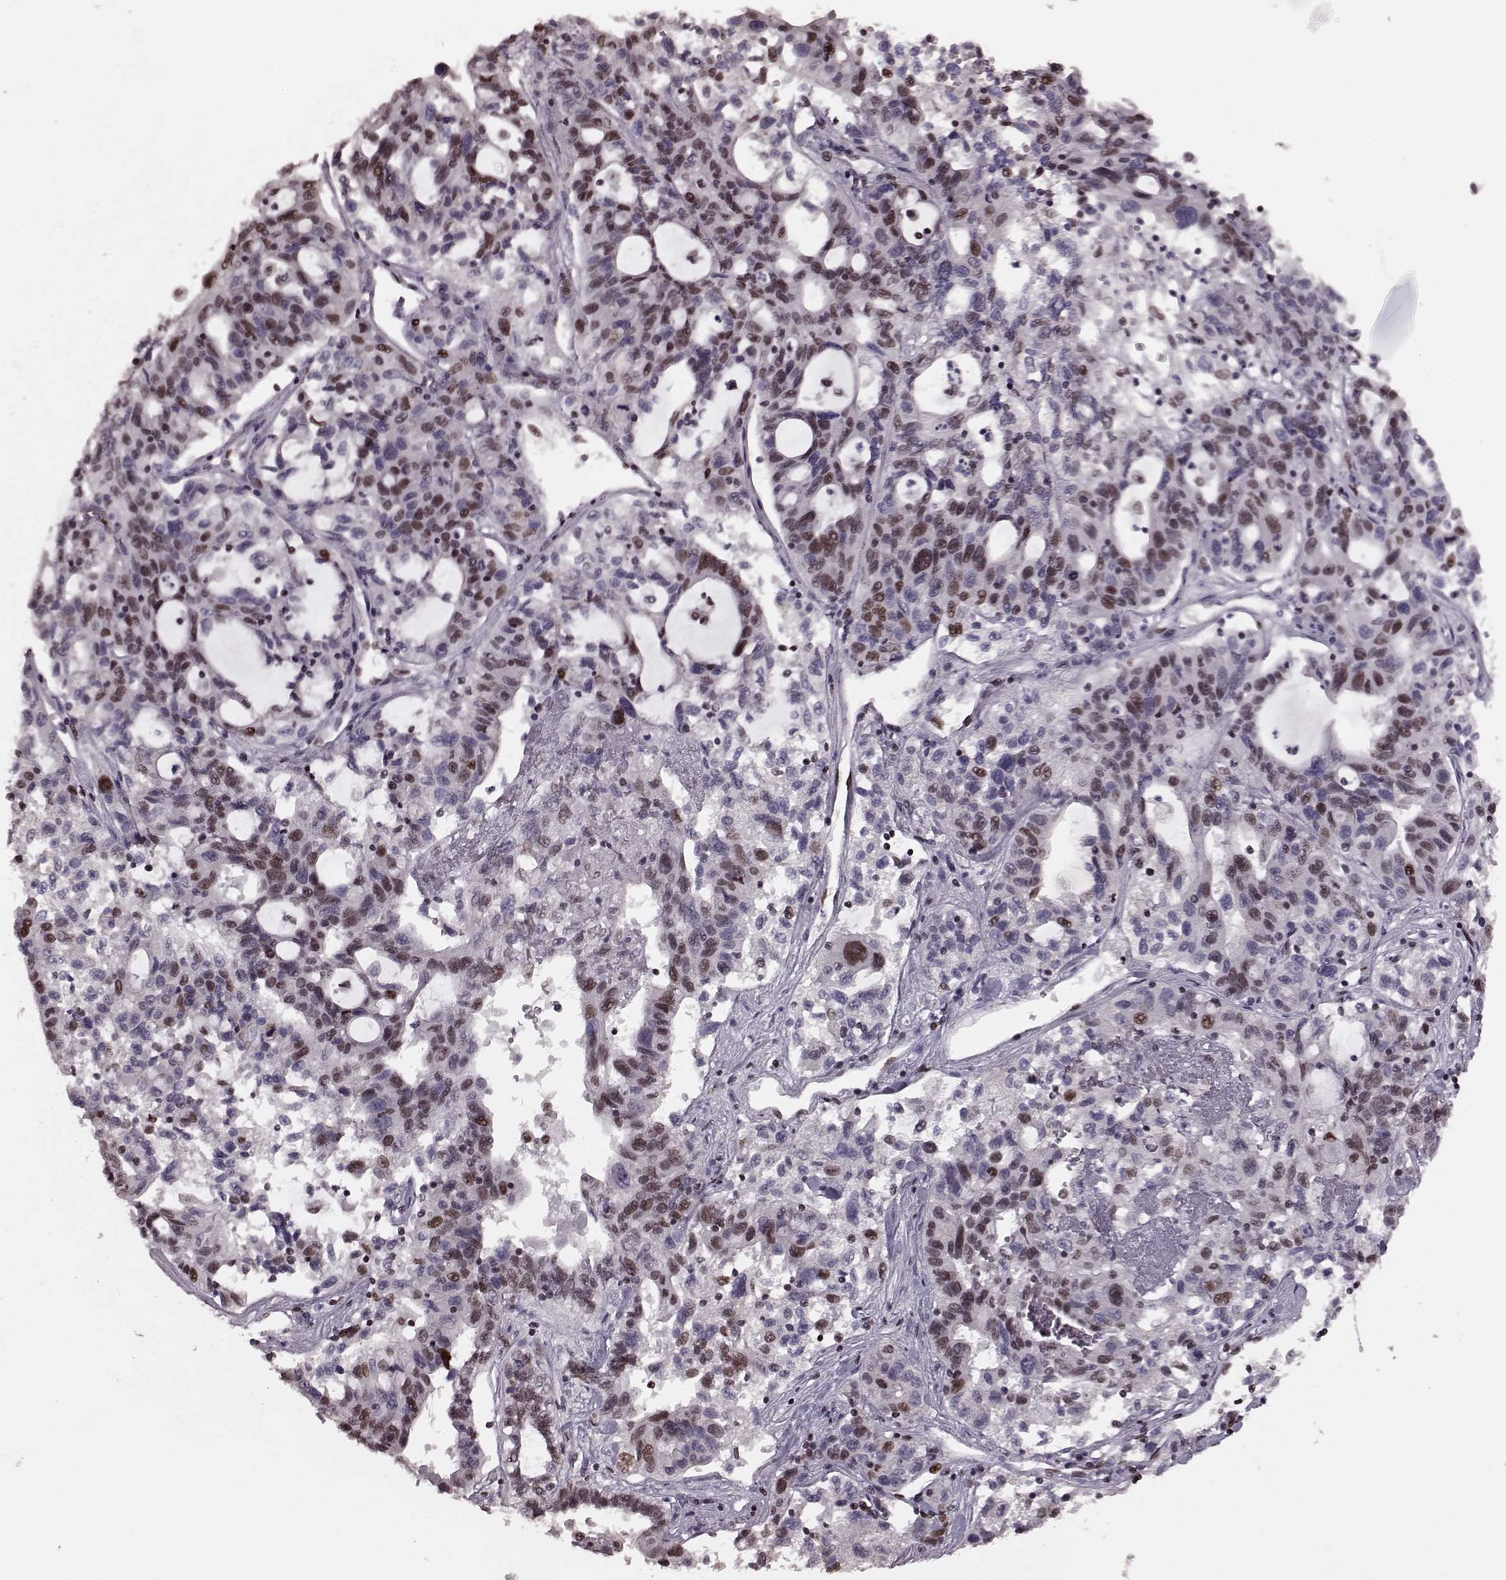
{"staining": {"intensity": "moderate", "quantity": "25%-75%", "location": "nuclear"}, "tissue": "liver cancer", "cell_type": "Tumor cells", "image_type": "cancer", "snomed": [{"axis": "morphology", "description": "Adenocarcinoma, NOS"}, {"axis": "morphology", "description": "Cholangiocarcinoma"}, {"axis": "topography", "description": "Liver"}], "caption": "Approximately 25%-75% of tumor cells in human cholangiocarcinoma (liver) exhibit moderate nuclear protein positivity as visualized by brown immunohistochemical staining.", "gene": "NR2C1", "patient": {"sex": "male", "age": 64}}